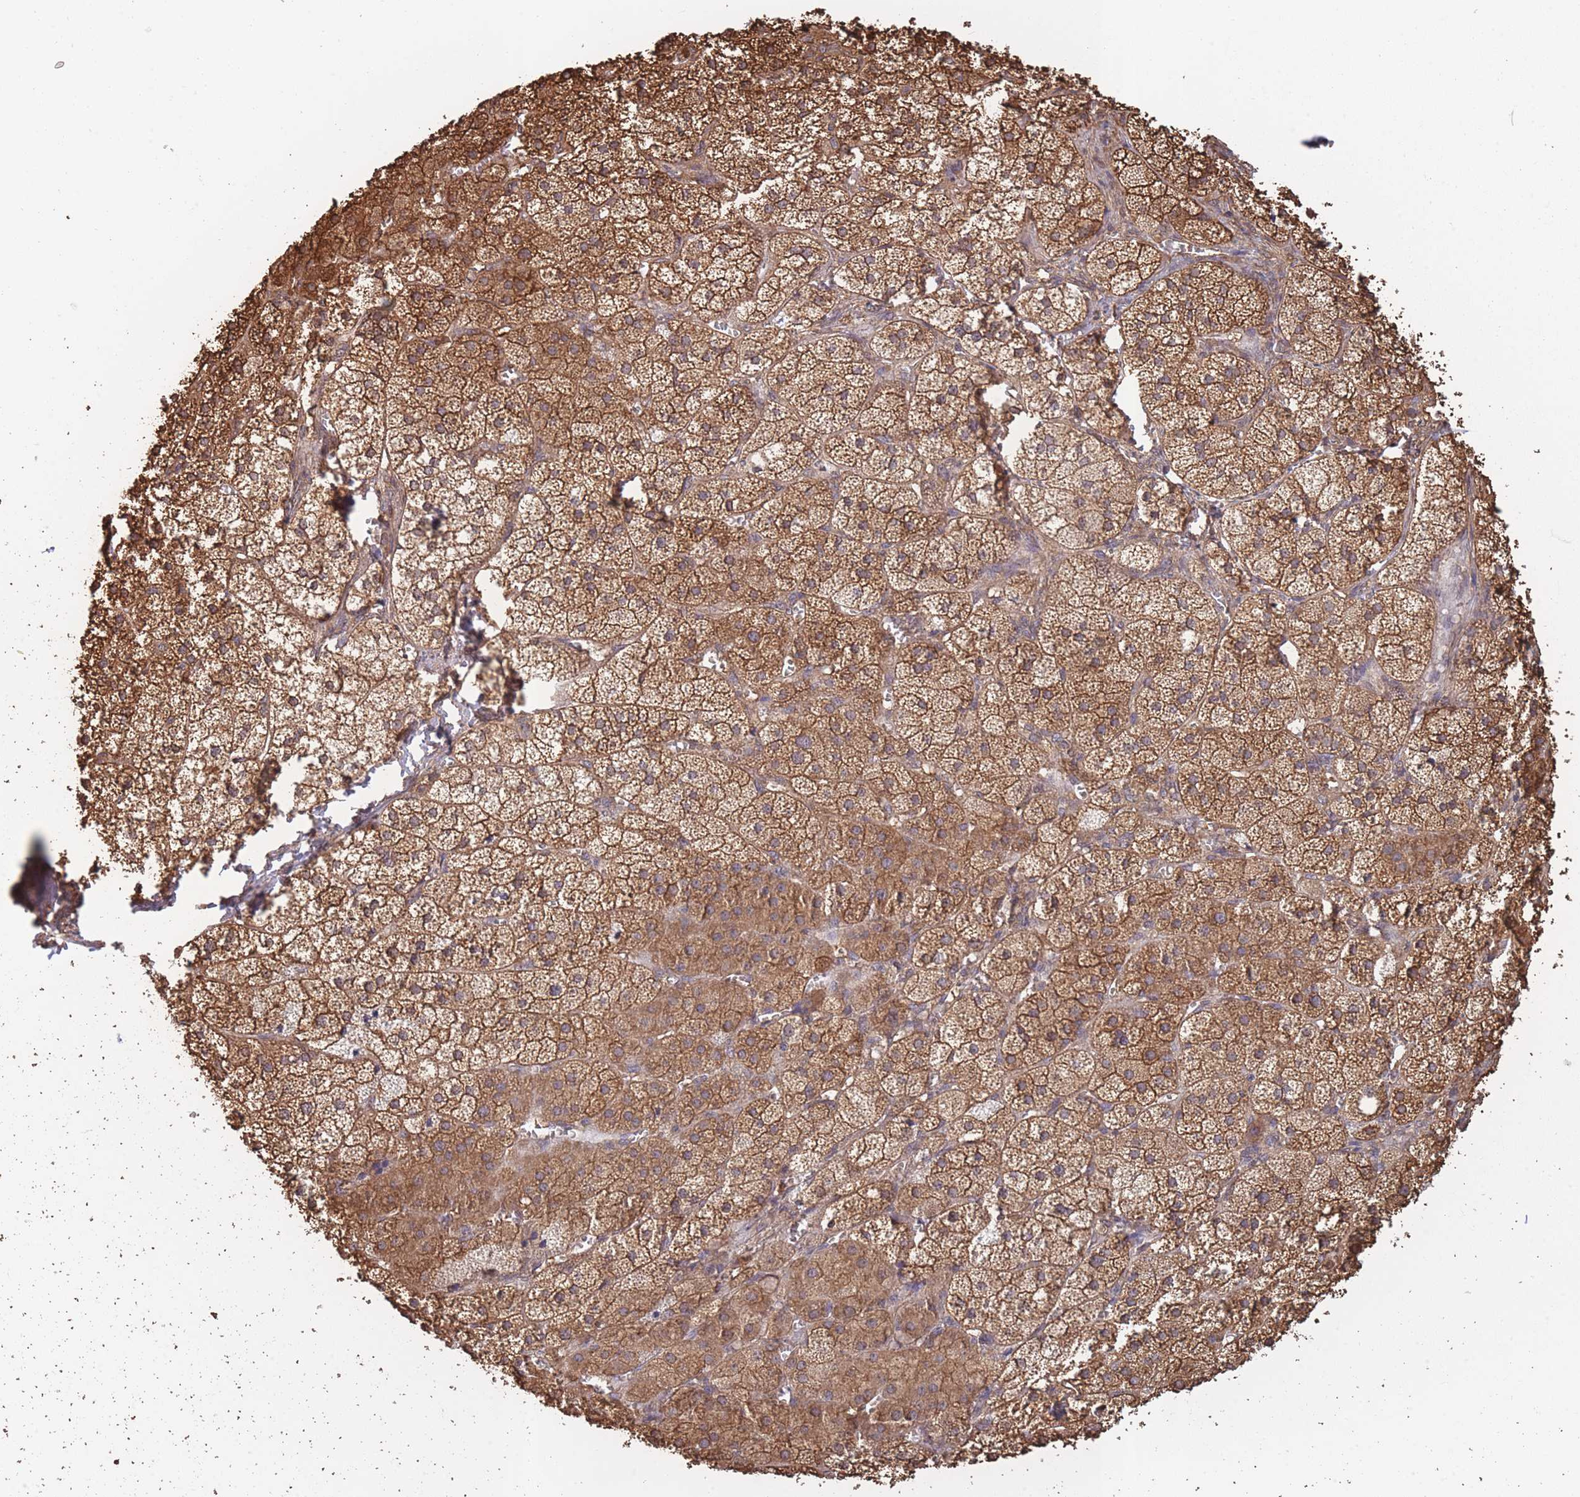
{"staining": {"intensity": "strong", "quantity": ">75%", "location": "cytoplasmic/membranous"}, "tissue": "adrenal gland", "cell_type": "Glandular cells", "image_type": "normal", "snomed": [{"axis": "morphology", "description": "Normal tissue, NOS"}, {"axis": "topography", "description": "Adrenal gland"}], "caption": "Strong cytoplasmic/membranous protein staining is seen in about >75% of glandular cells in adrenal gland. The protein of interest is stained brown, and the nuclei are stained in blue (DAB (3,3'-diaminobenzidine) IHC with brightfield microscopy, high magnification).", "gene": "ARL13B", "patient": {"sex": "female", "age": 52}}